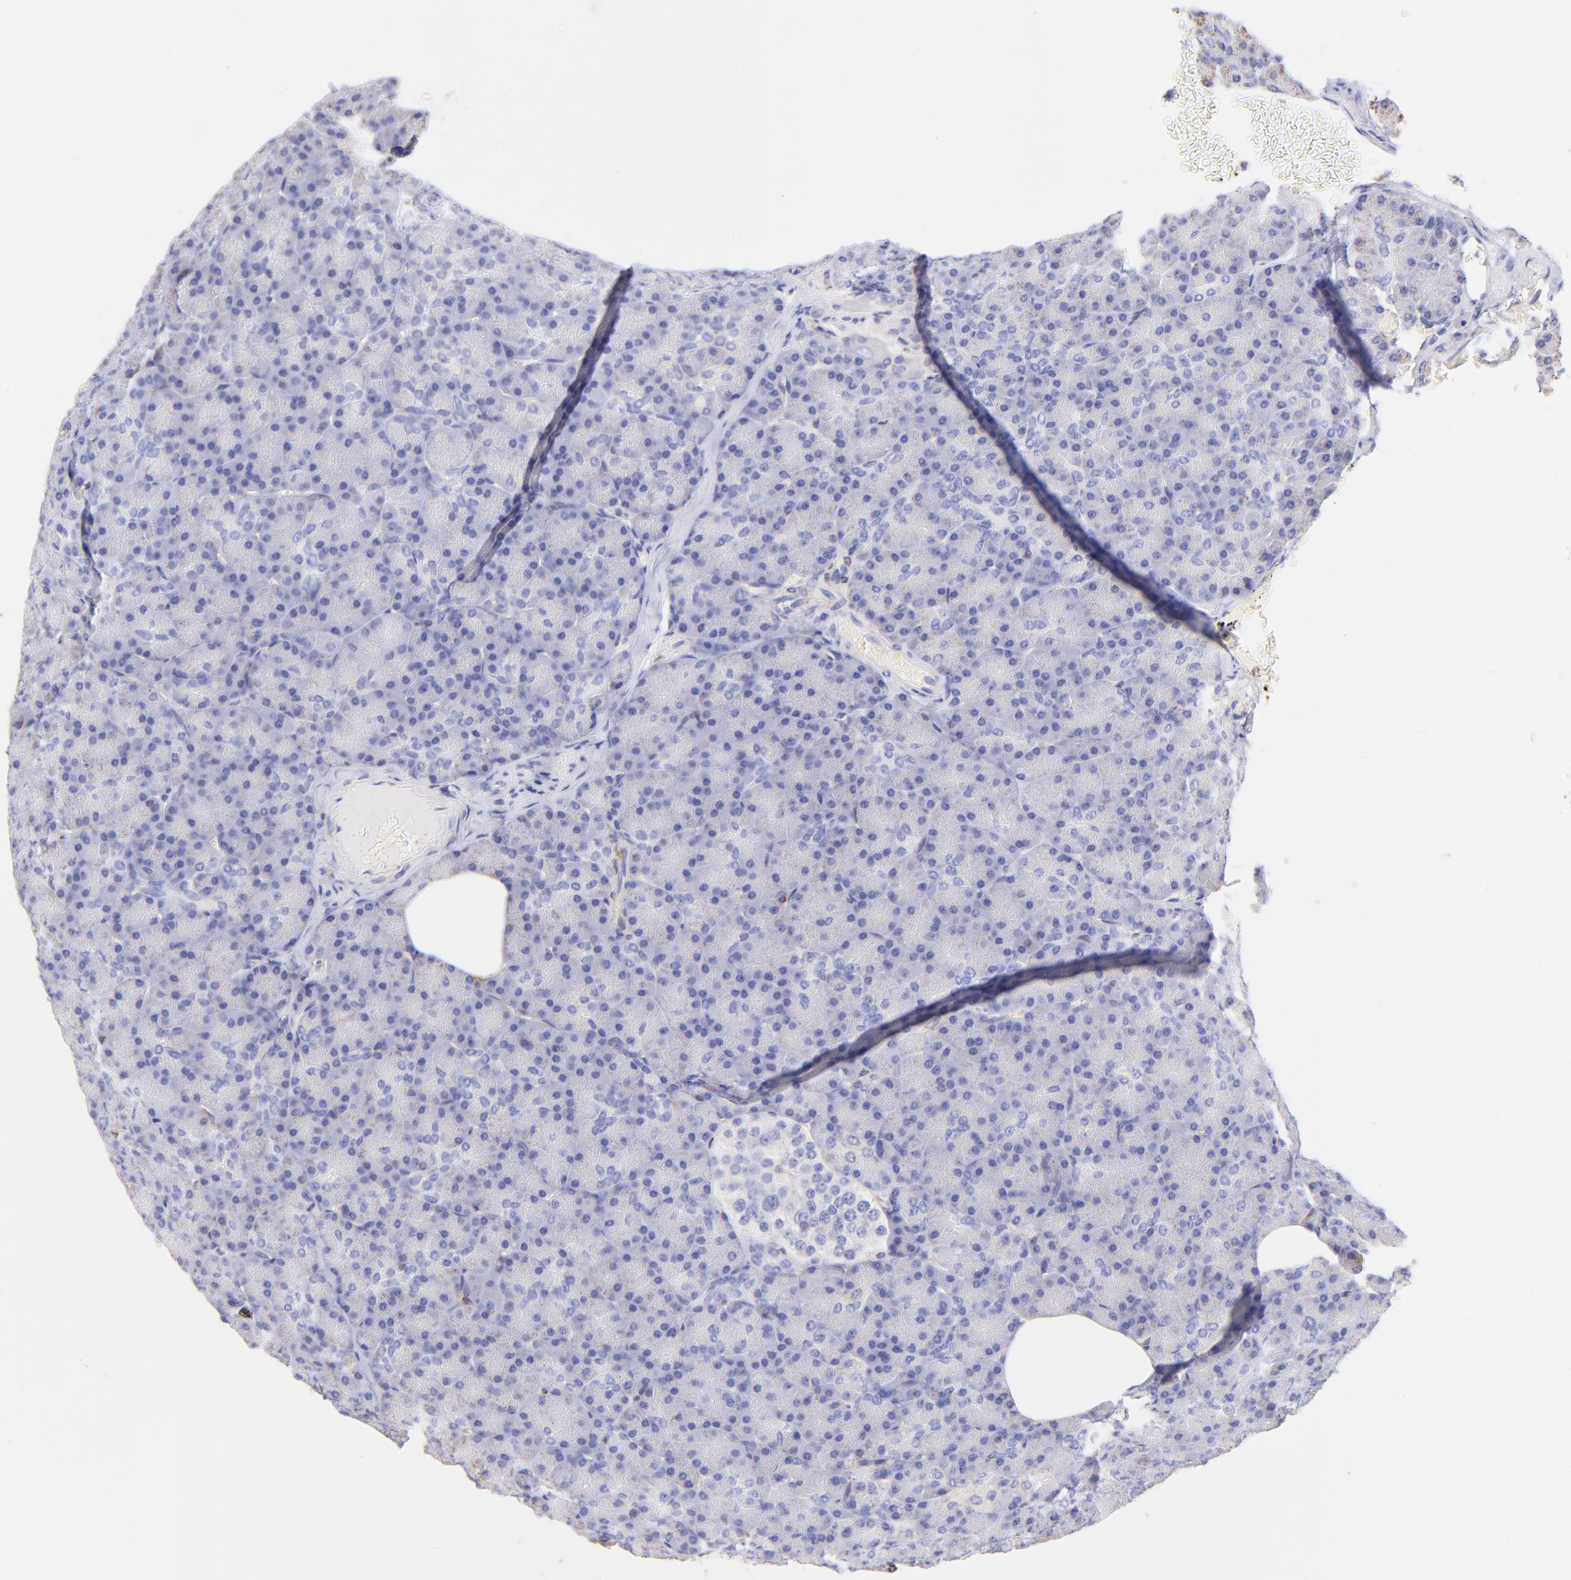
{"staining": {"intensity": "negative", "quantity": "none", "location": "none"}, "tissue": "pancreas", "cell_type": "Exocrine glandular cells", "image_type": "normal", "snomed": [{"axis": "morphology", "description": "Normal tissue, NOS"}, {"axis": "topography", "description": "Pancreas"}], "caption": "Immunohistochemical staining of benign pancreas demonstrates no significant staining in exocrine glandular cells.", "gene": "SPARC", "patient": {"sex": "female", "age": 43}}